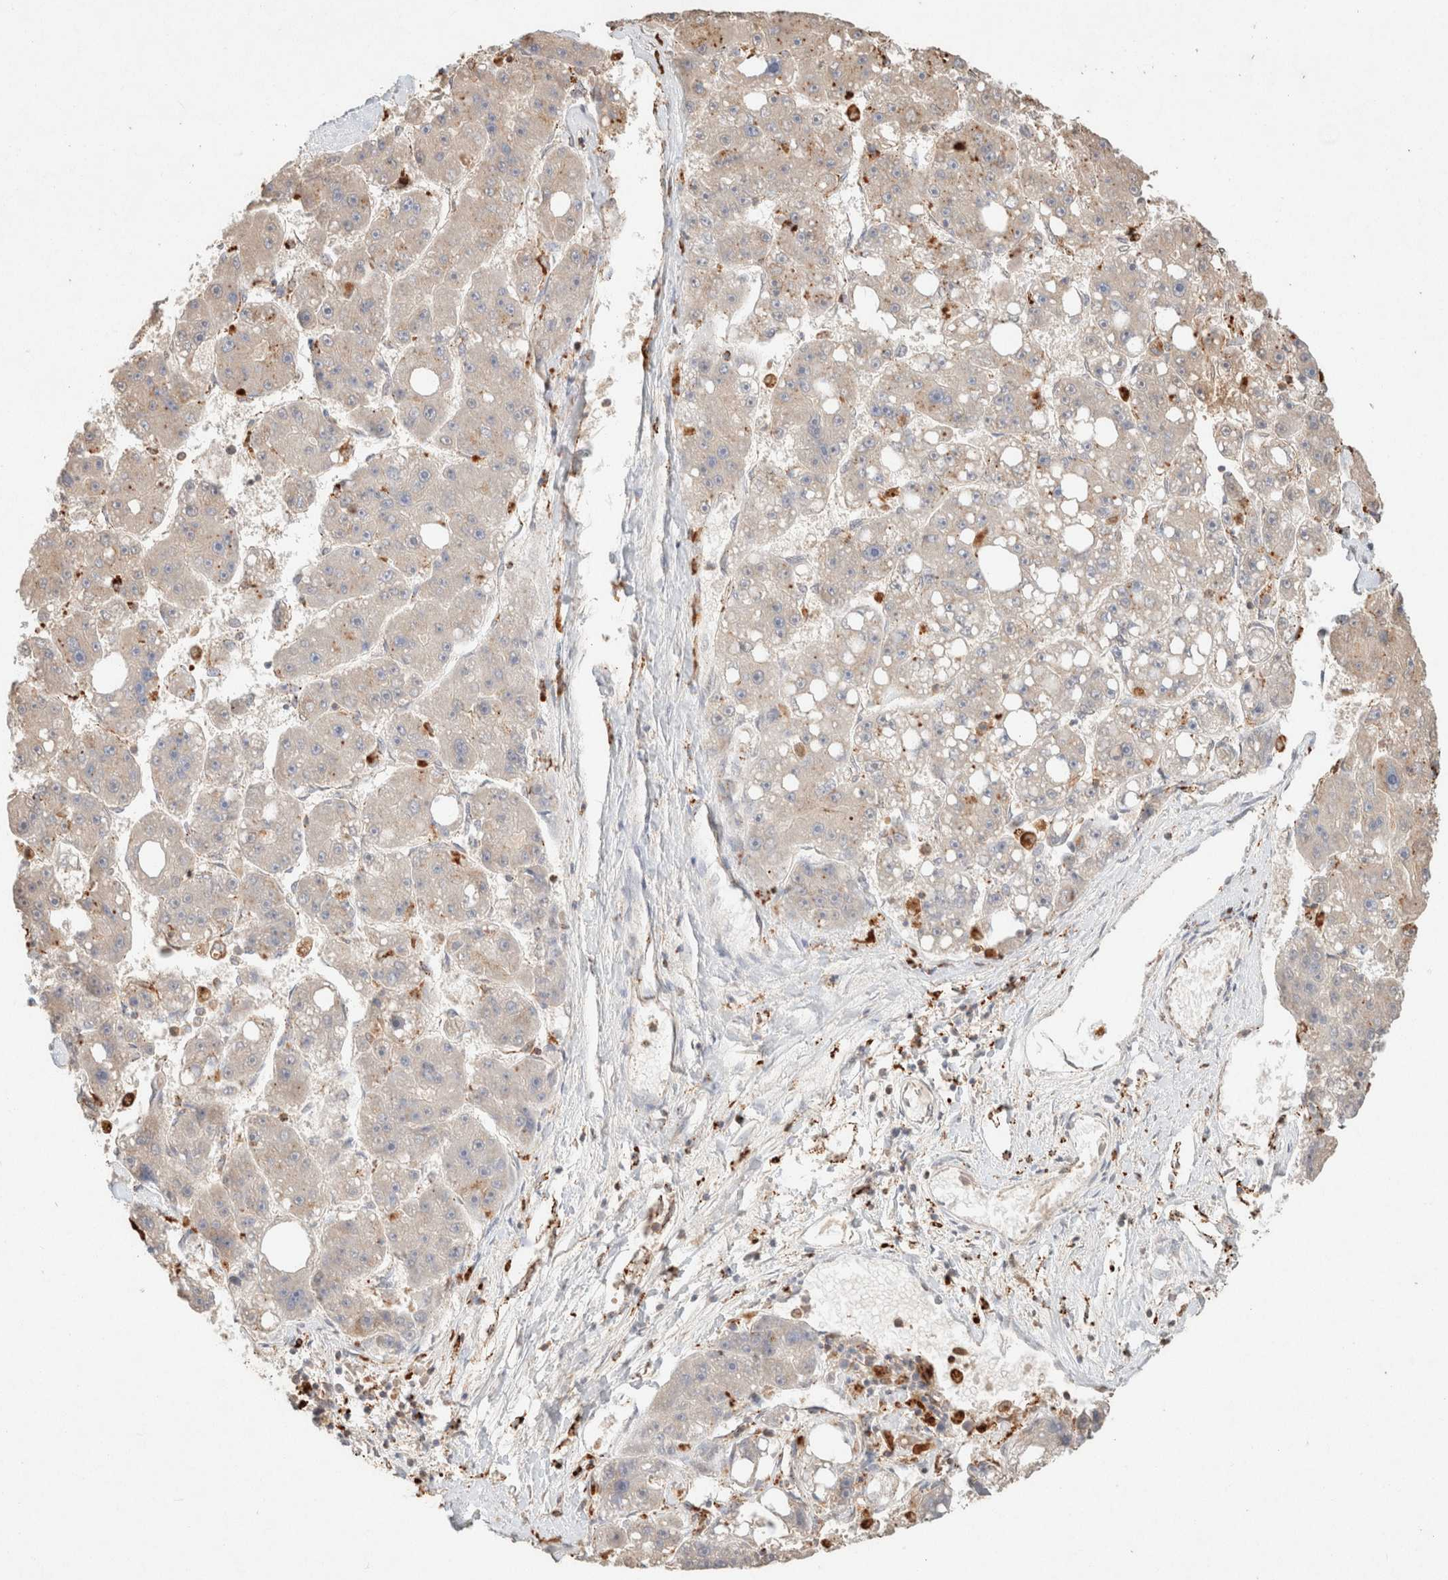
{"staining": {"intensity": "weak", "quantity": "<25%", "location": "cytoplasmic/membranous"}, "tissue": "liver cancer", "cell_type": "Tumor cells", "image_type": "cancer", "snomed": [{"axis": "morphology", "description": "Carcinoma, Hepatocellular, NOS"}, {"axis": "topography", "description": "Liver"}], "caption": "A histopathology image of human liver hepatocellular carcinoma is negative for staining in tumor cells.", "gene": "CTSC", "patient": {"sex": "female", "age": 61}}